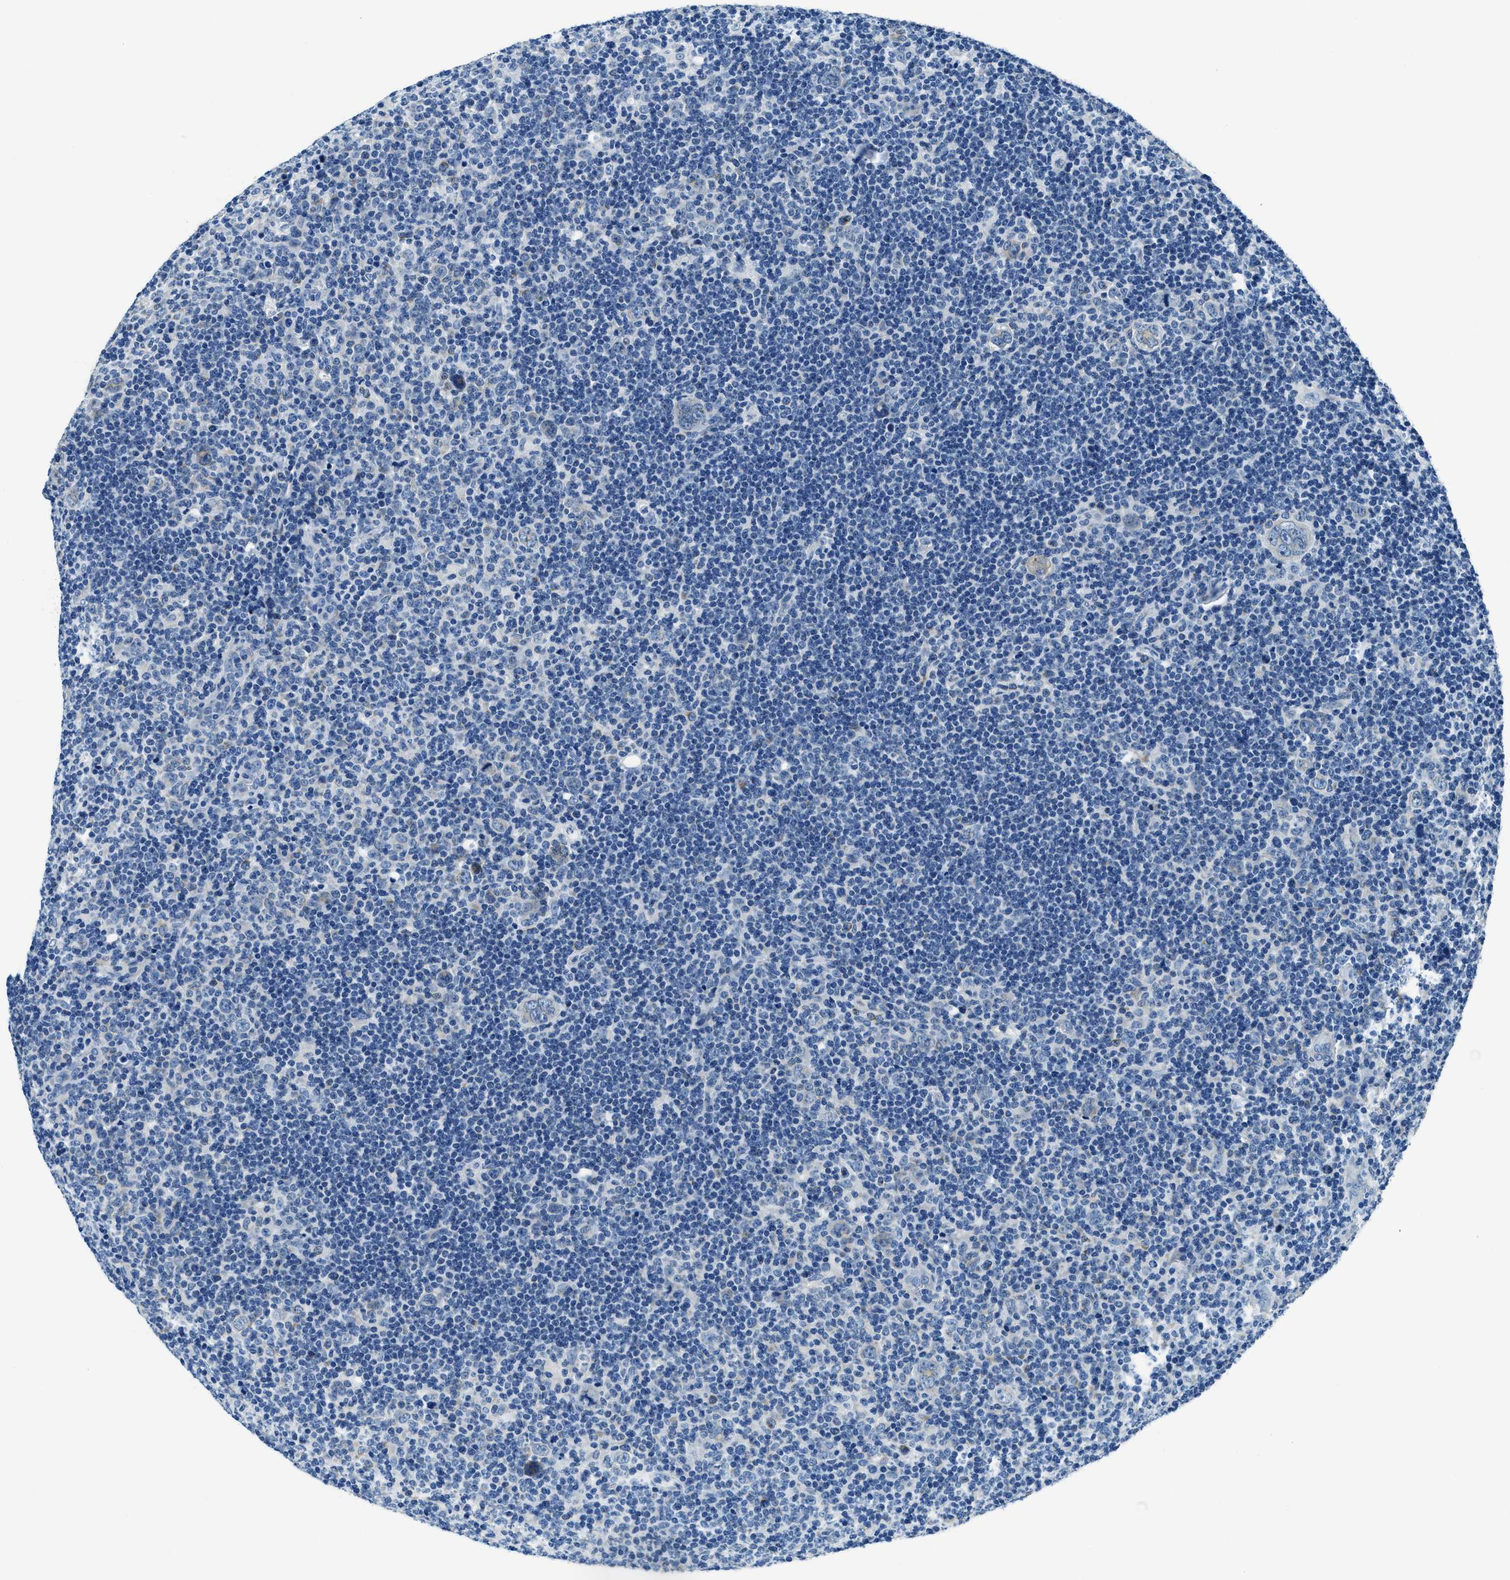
{"staining": {"intensity": "negative", "quantity": "none", "location": "none"}, "tissue": "lymphoma", "cell_type": "Tumor cells", "image_type": "cancer", "snomed": [{"axis": "morphology", "description": "Hodgkin's disease, NOS"}, {"axis": "topography", "description": "Lymph node"}], "caption": "The immunohistochemistry (IHC) photomicrograph has no significant expression in tumor cells of lymphoma tissue.", "gene": "UBAC2", "patient": {"sex": "female", "age": 57}}